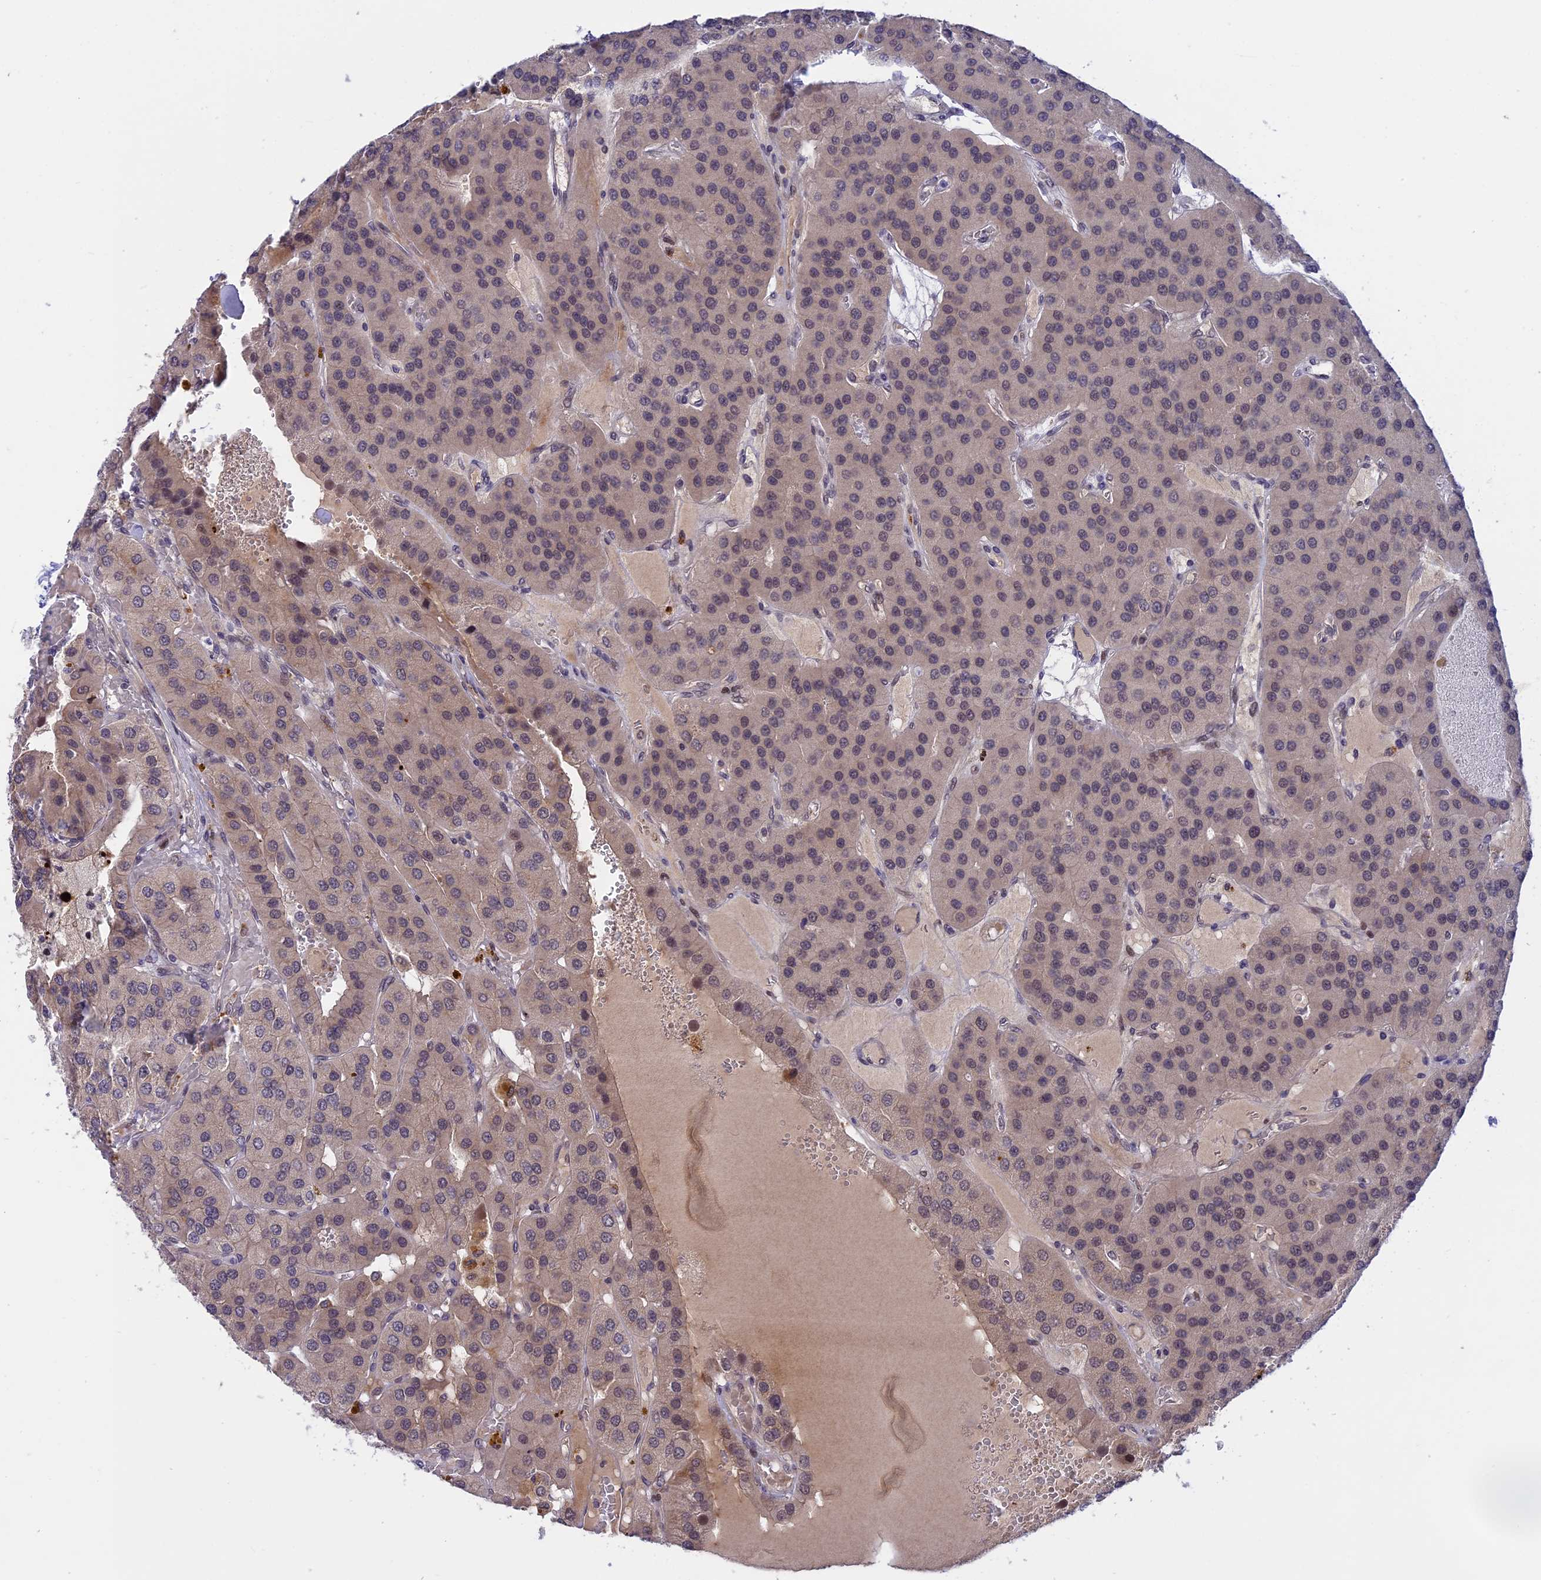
{"staining": {"intensity": "weak", "quantity": ">75%", "location": "cytoplasmic/membranous,nuclear"}, "tissue": "parathyroid gland", "cell_type": "Glandular cells", "image_type": "normal", "snomed": [{"axis": "morphology", "description": "Normal tissue, NOS"}, {"axis": "morphology", "description": "Adenoma, NOS"}, {"axis": "topography", "description": "Parathyroid gland"}], "caption": "Brown immunohistochemical staining in normal parathyroid gland exhibits weak cytoplasmic/membranous,nuclear staining in about >75% of glandular cells. (Brightfield microscopy of DAB IHC at high magnification).", "gene": "POLR2C", "patient": {"sex": "female", "age": 86}}